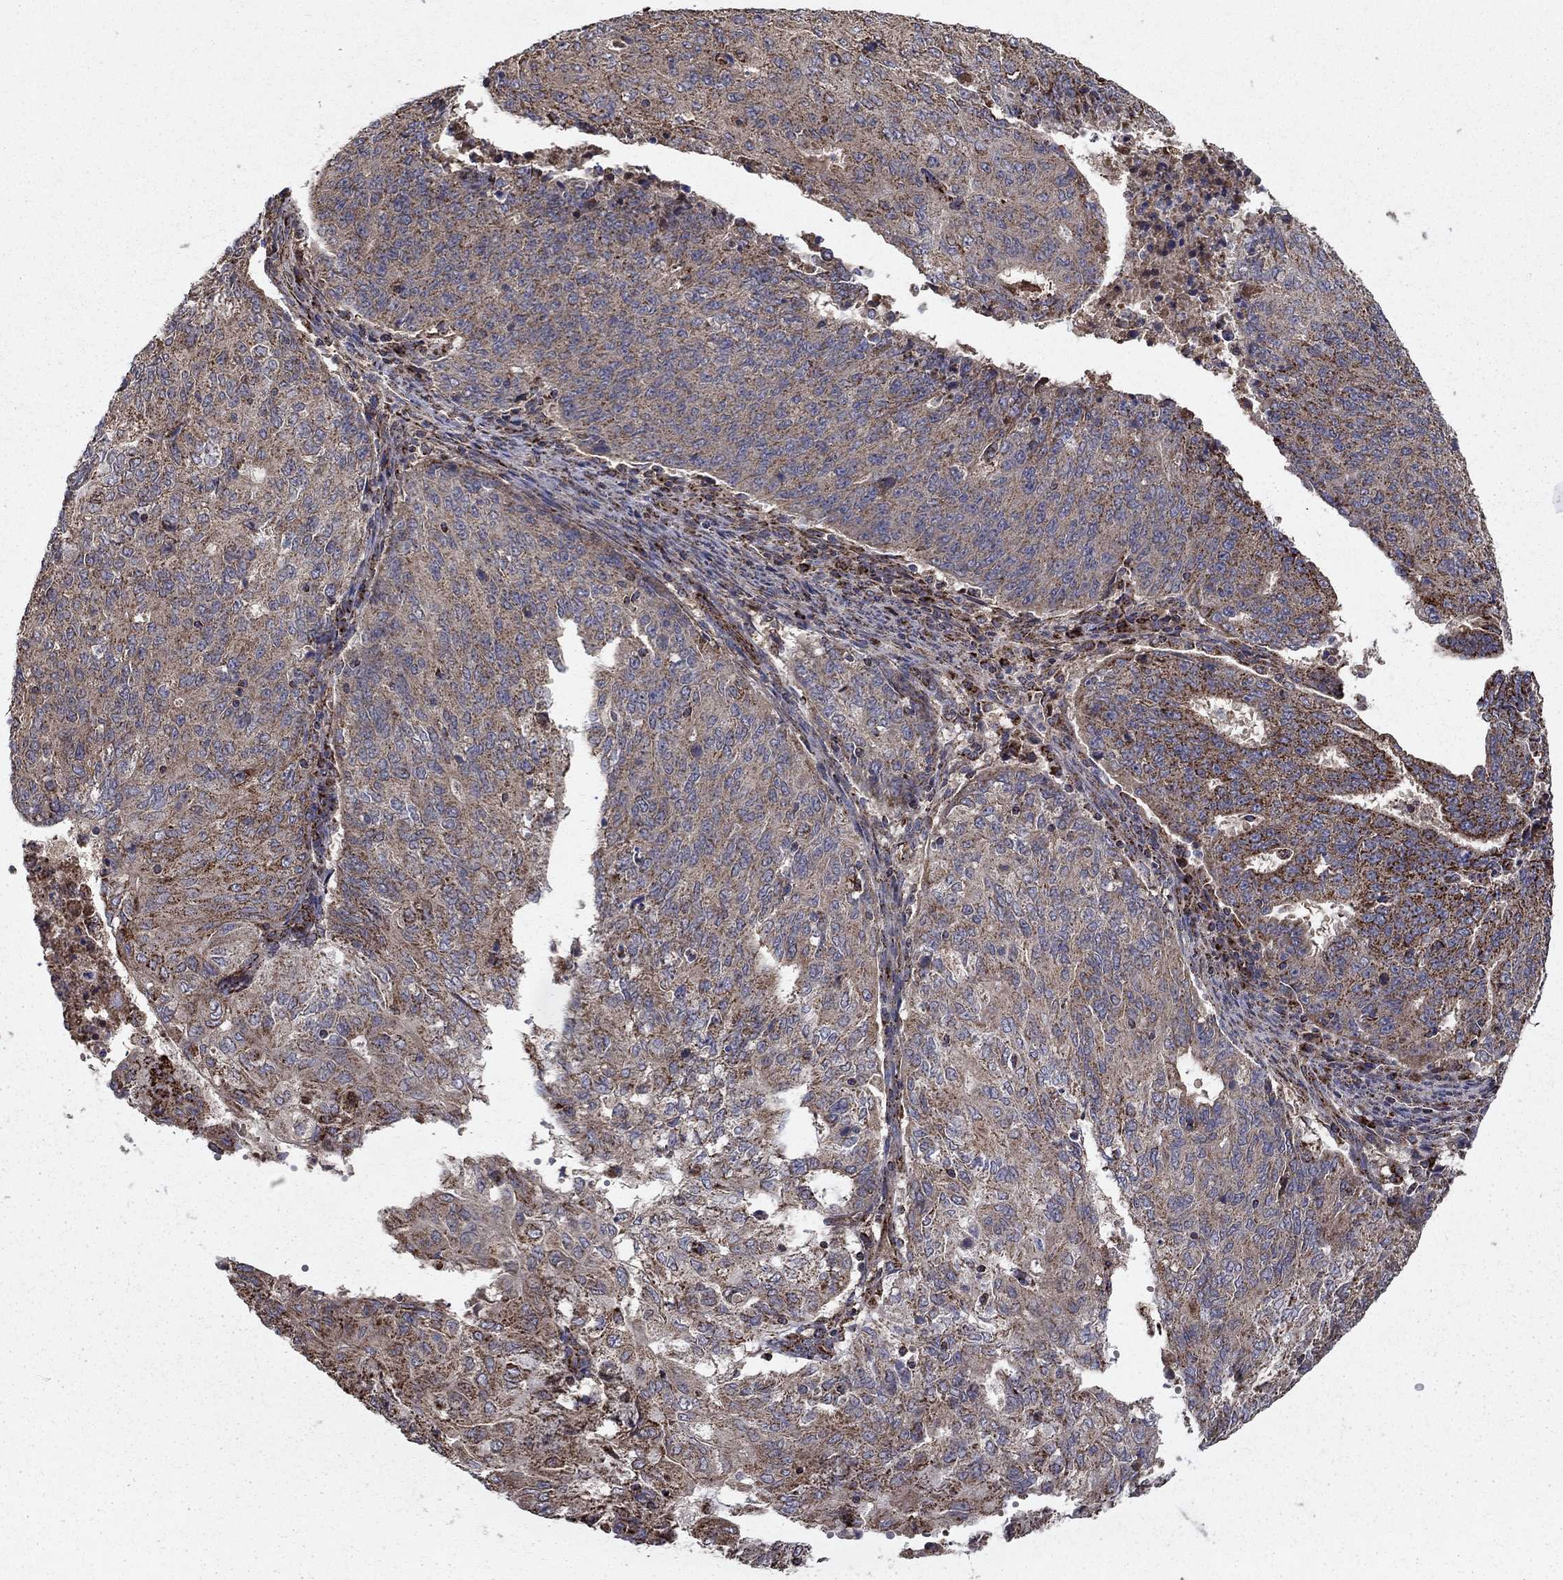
{"staining": {"intensity": "strong", "quantity": "25%-75%", "location": "cytoplasmic/membranous"}, "tissue": "endometrial cancer", "cell_type": "Tumor cells", "image_type": "cancer", "snomed": [{"axis": "morphology", "description": "Adenocarcinoma, NOS"}, {"axis": "topography", "description": "Endometrium"}], "caption": "Immunohistochemical staining of adenocarcinoma (endometrial) reveals high levels of strong cytoplasmic/membranous staining in approximately 25%-75% of tumor cells. Using DAB (3,3'-diaminobenzidine) (brown) and hematoxylin (blue) stains, captured at high magnification using brightfield microscopy.", "gene": "NDUFS8", "patient": {"sex": "female", "age": 82}}